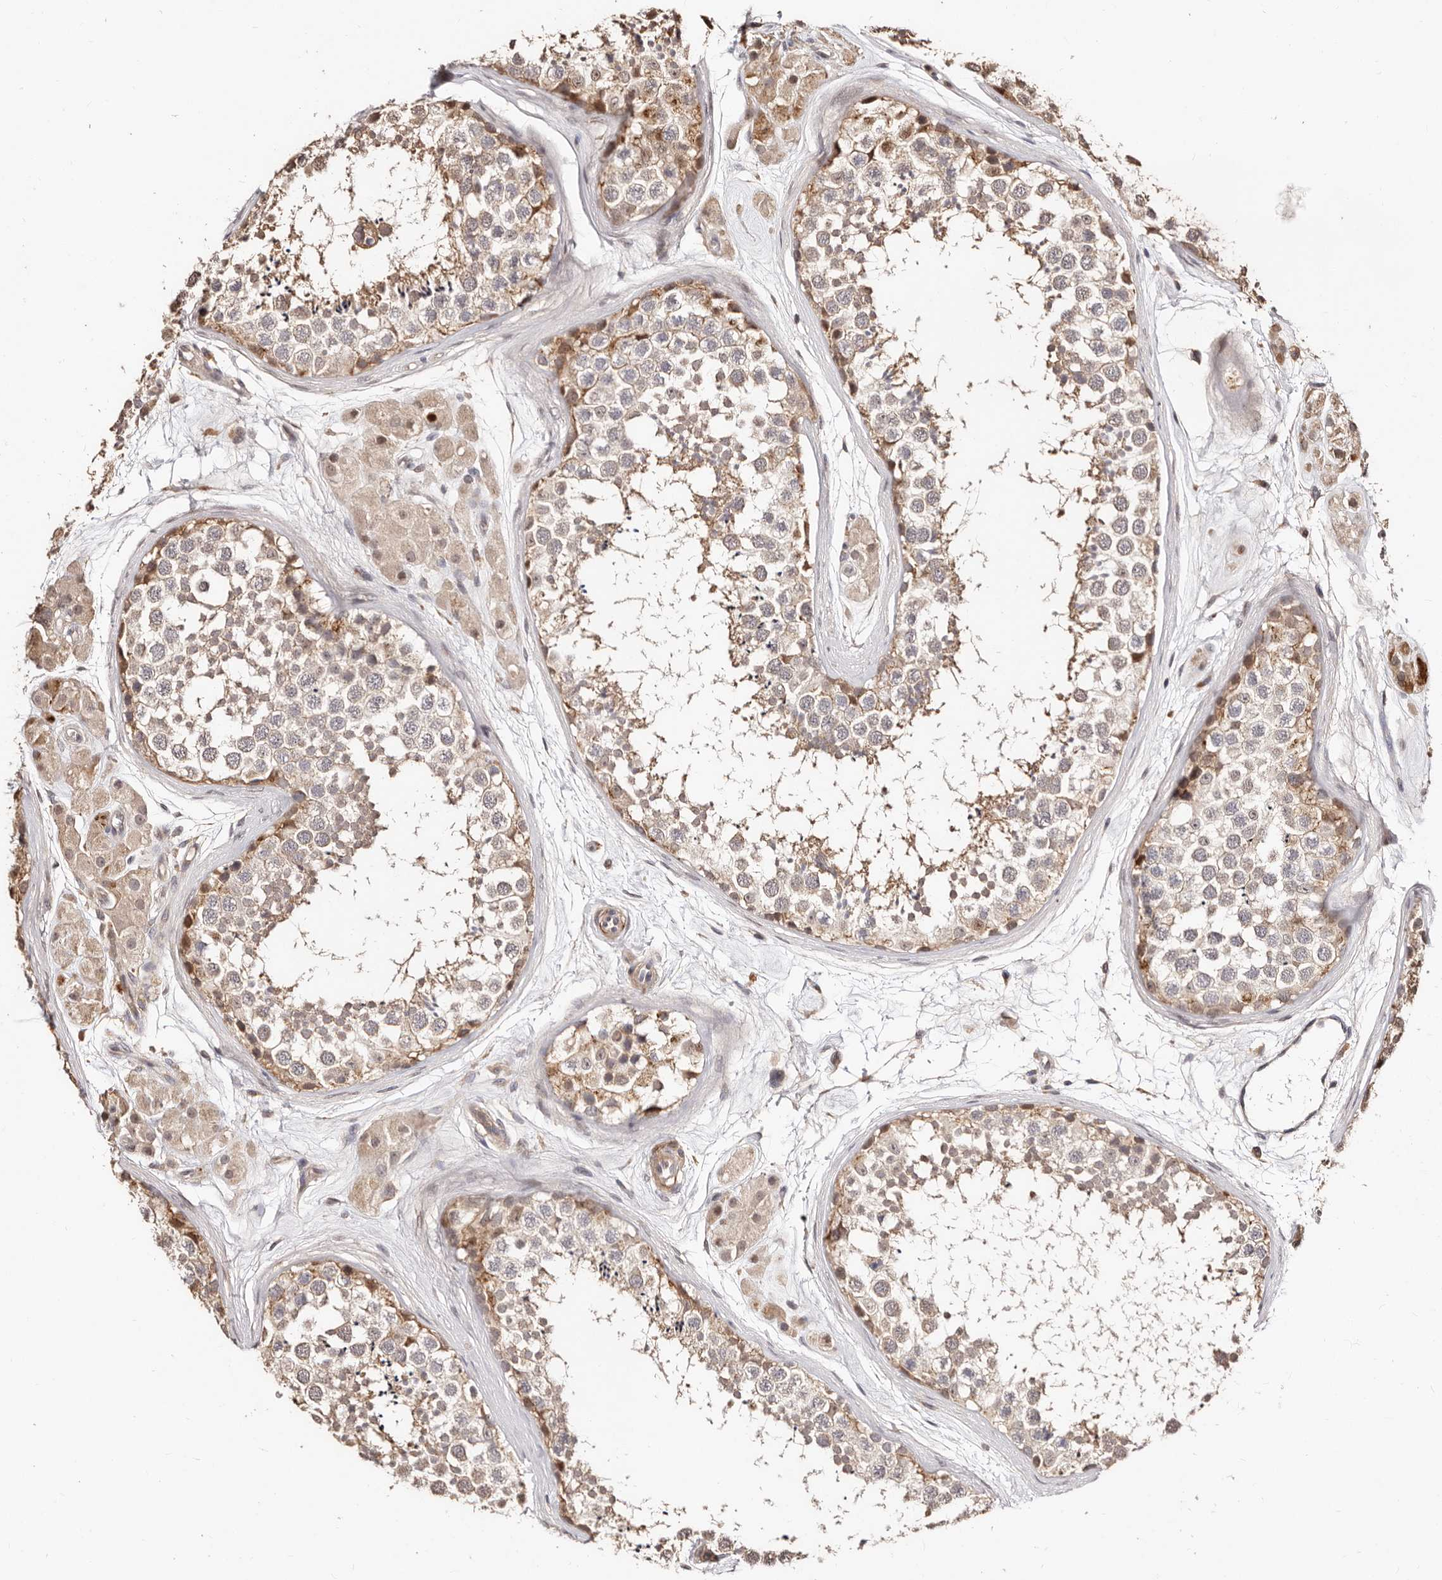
{"staining": {"intensity": "moderate", "quantity": "25%-75%", "location": "cytoplasmic/membranous"}, "tissue": "testis", "cell_type": "Cells in seminiferous ducts", "image_type": "normal", "snomed": [{"axis": "morphology", "description": "Normal tissue, NOS"}, {"axis": "topography", "description": "Testis"}], "caption": "An image of testis stained for a protein reveals moderate cytoplasmic/membranous brown staining in cells in seminiferous ducts.", "gene": "APOL6", "patient": {"sex": "male", "age": 56}}